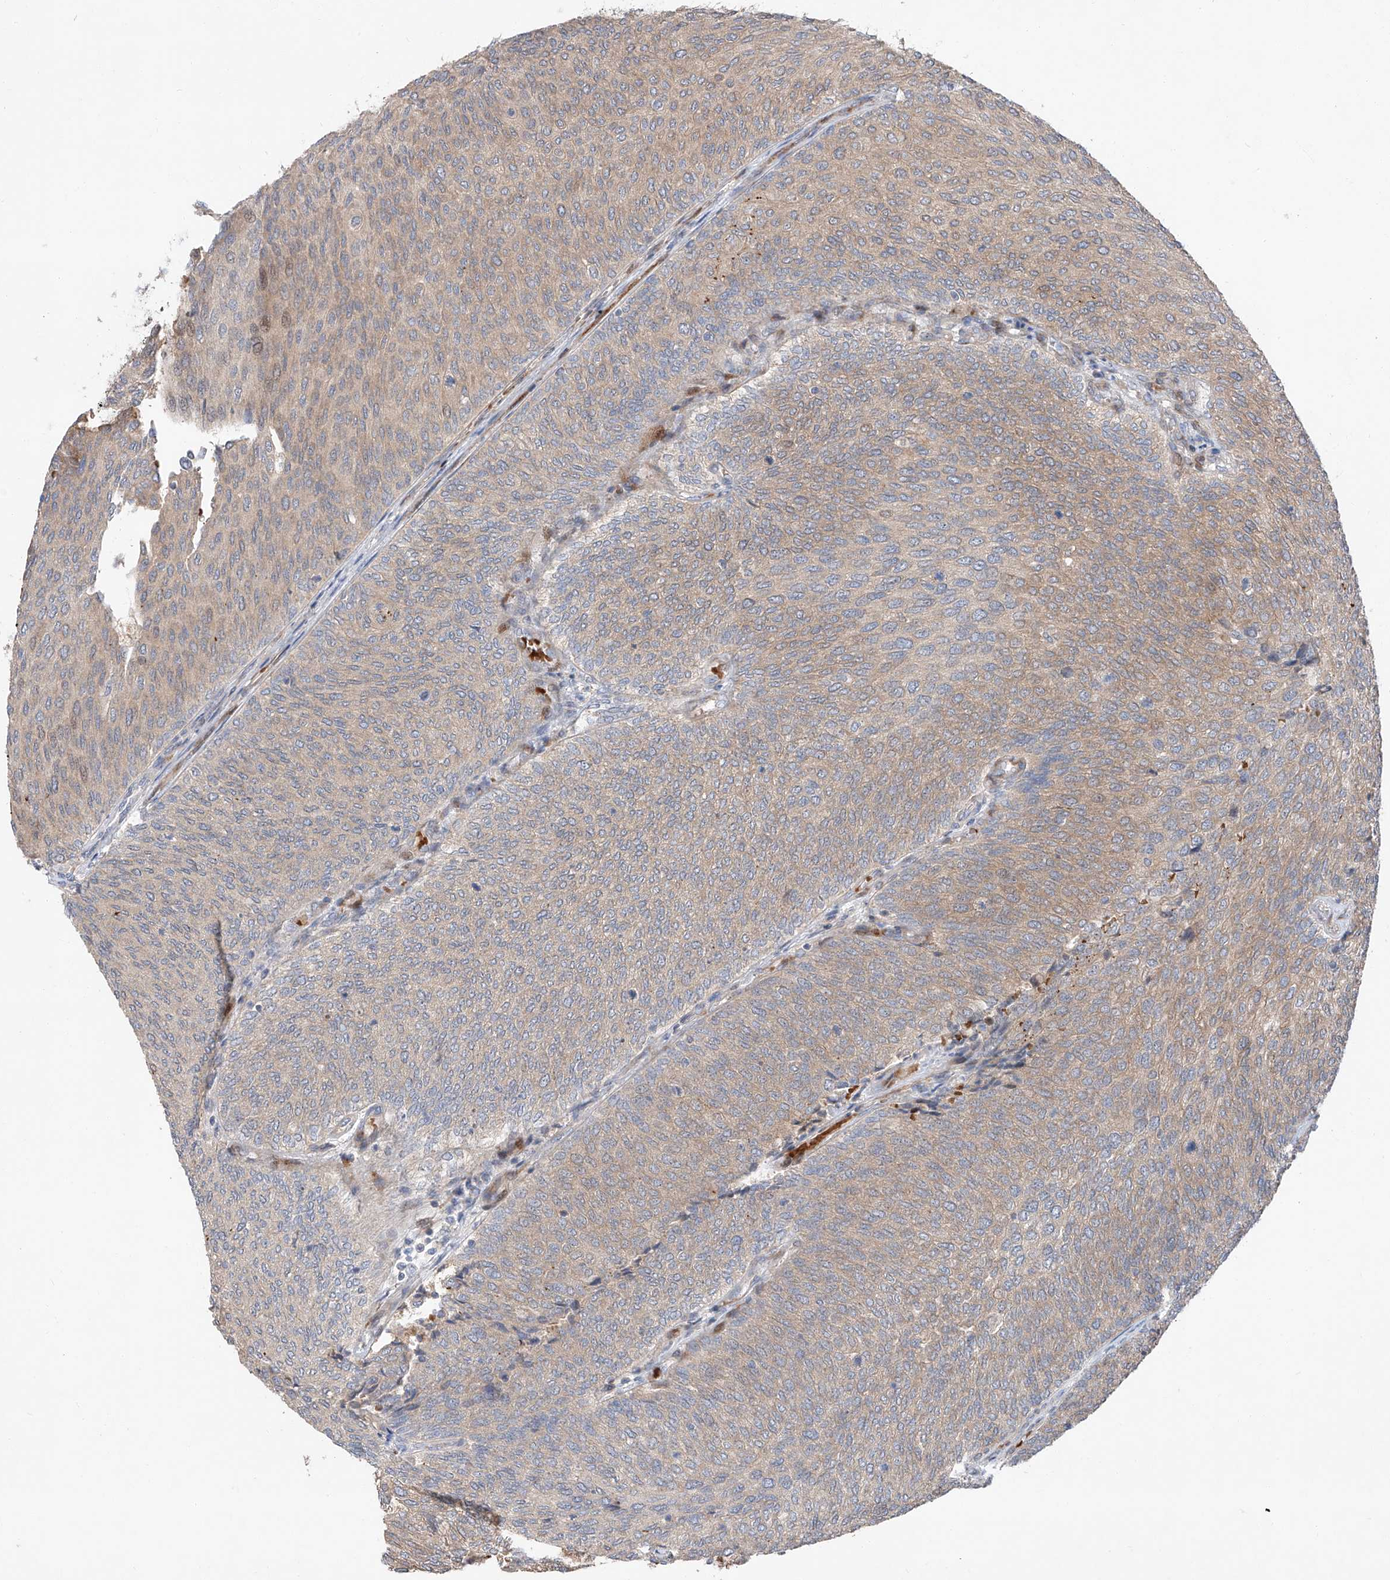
{"staining": {"intensity": "weak", "quantity": "25%-75%", "location": "cytoplasmic/membranous"}, "tissue": "urothelial cancer", "cell_type": "Tumor cells", "image_type": "cancer", "snomed": [{"axis": "morphology", "description": "Urothelial carcinoma, Low grade"}, {"axis": "topography", "description": "Urinary bladder"}], "caption": "Immunohistochemistry (DAB (3,3'-diaminobenzidine)) staining of human low-grade urothelial carcinoma shows weak cytoplasmic/membranous protein positivity in approximately 25%-75% of tumor cells.", "gene": "USF3", "patient": {"sex": "female", "age": 79}}